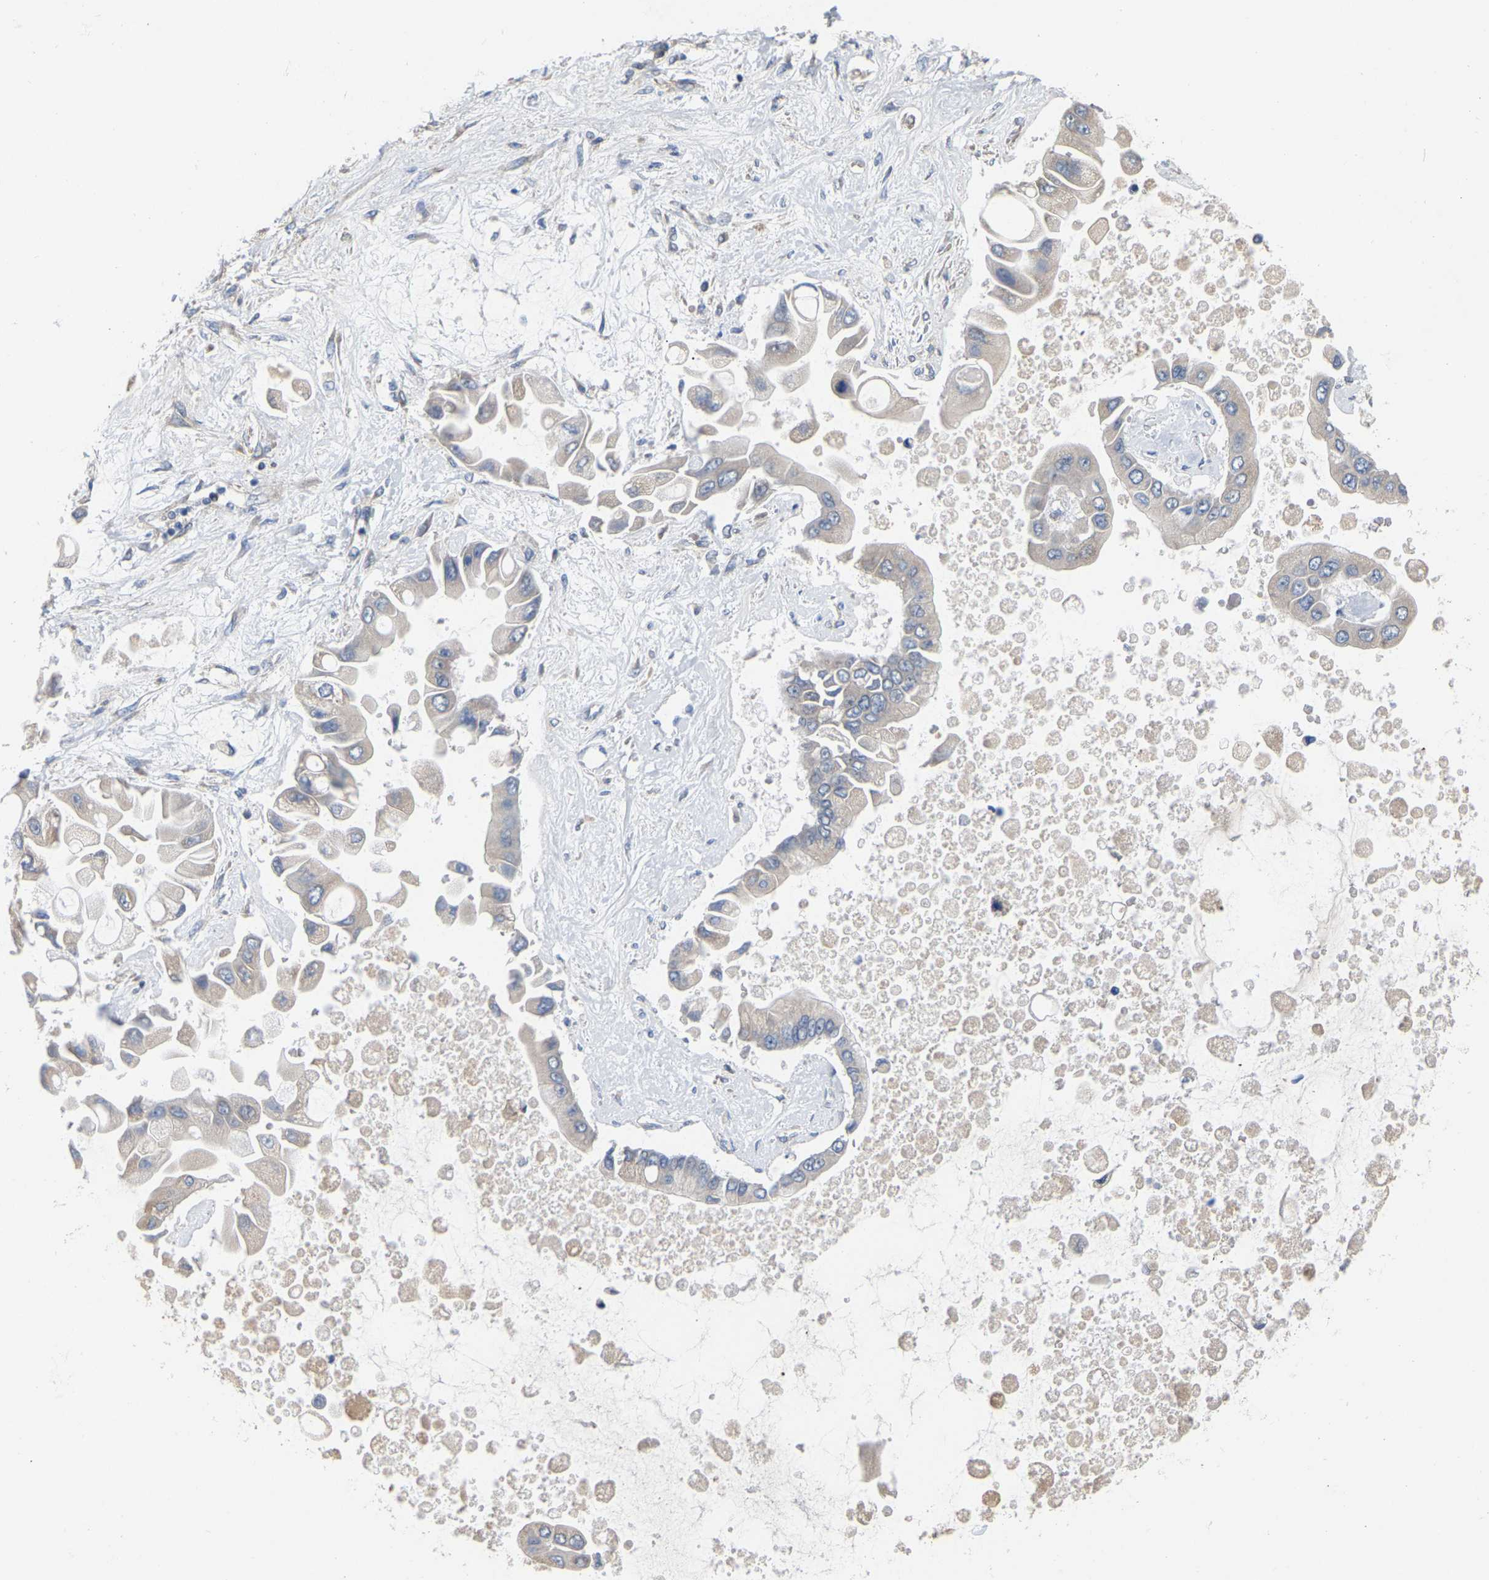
{"staining": {"intensity": "negative", "quantity": "none", "location": "none"}, "tissue": "liver cancer", "cell_type": "Tumor cells", "image_type": "cancer", "snomed": [{"axis": "morphology", "description": "Cholangiocarcinoma"}, {"axis": "topography", "description": "Liver"}], "caption": "The image reveals no staining of tumor cells in liver cancer.", "gene": "SSH1", "patient": {"sex": "male", "age": 50}}